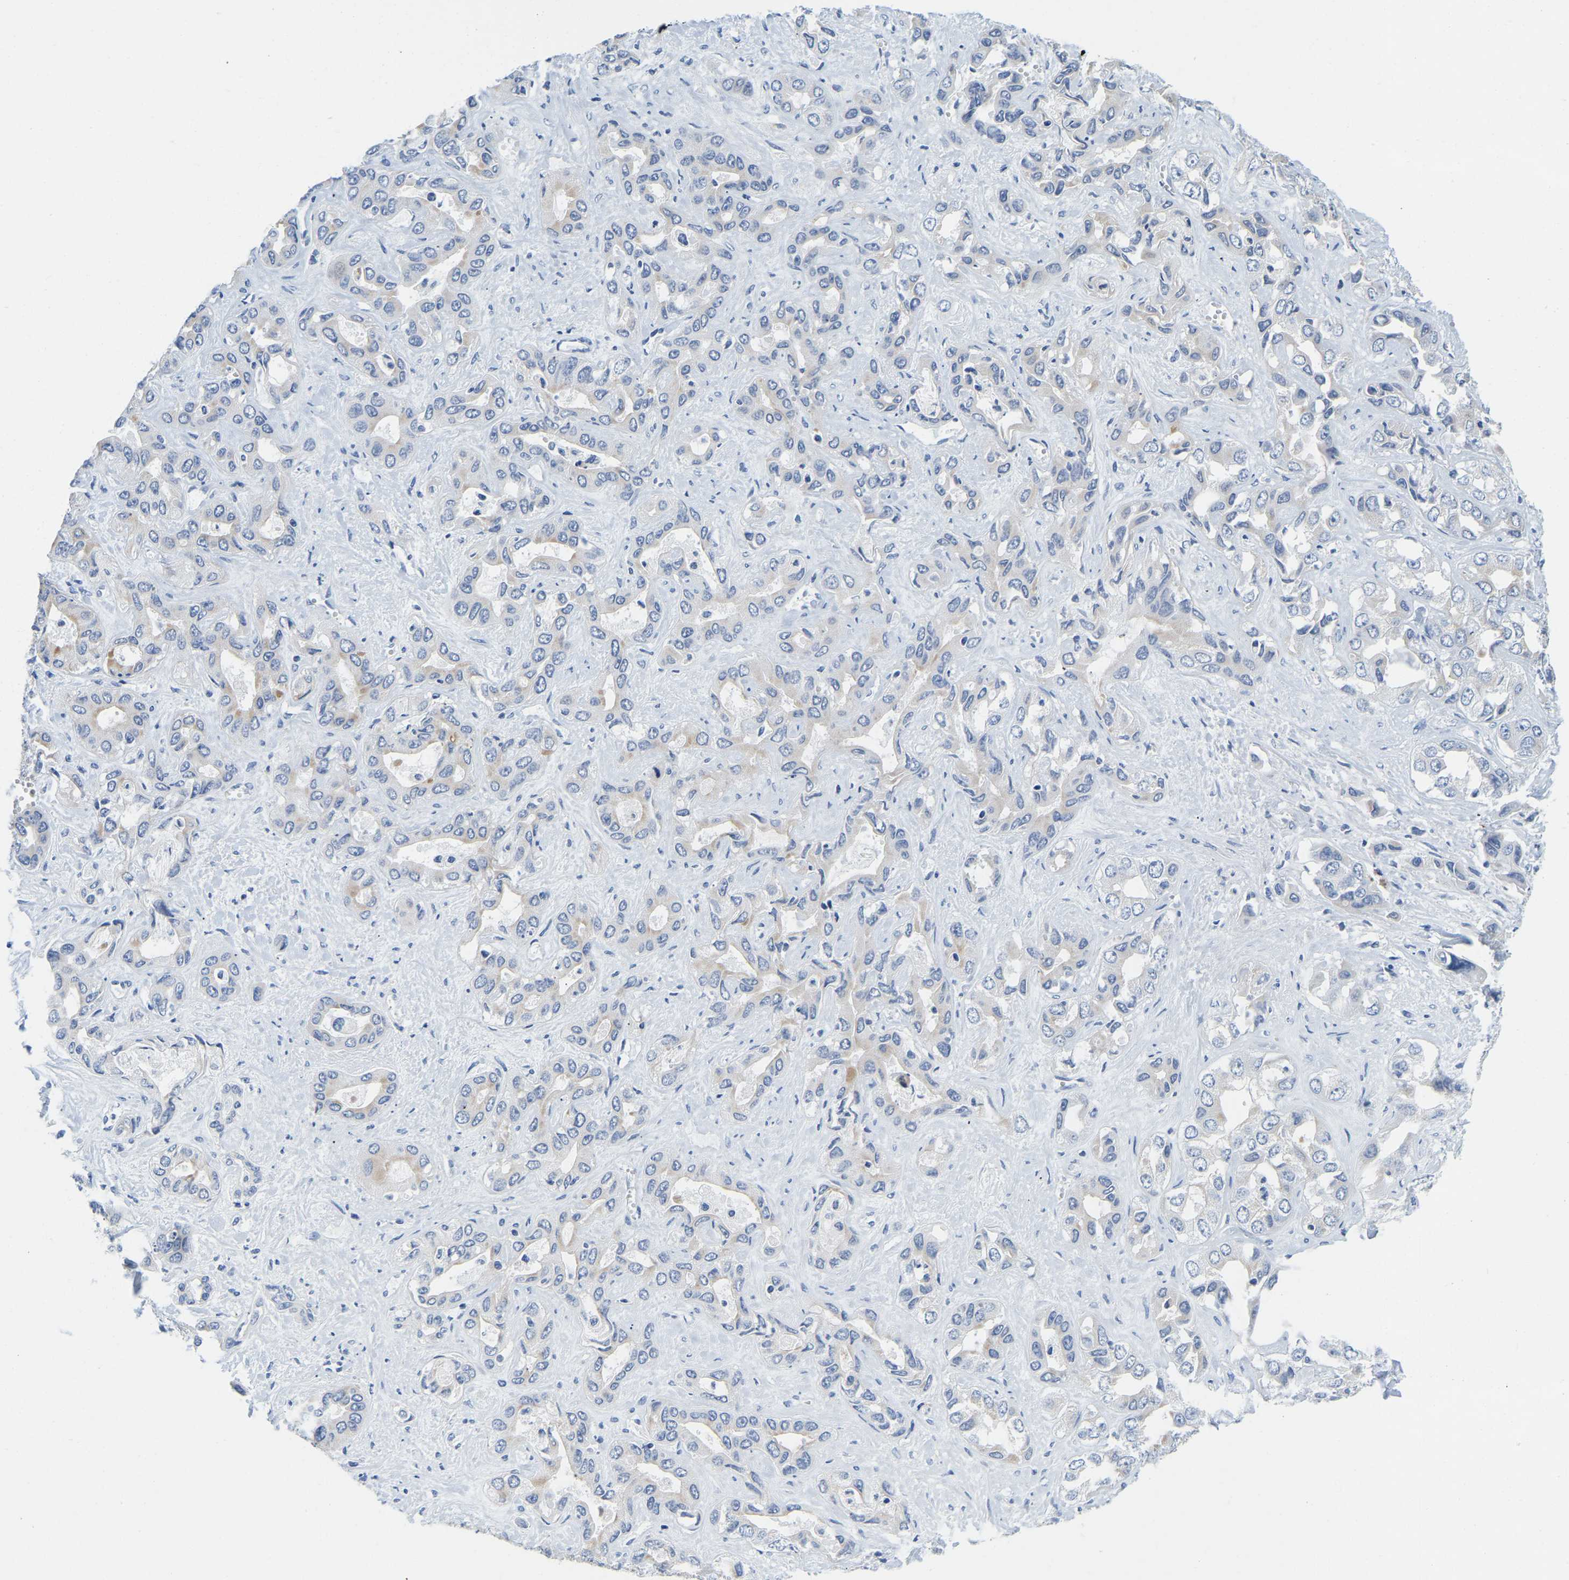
{"staining": {"intensity": "strong", "quantity": "<25%", "location": "cytoplasmic/membranous"}, "tissue": "liver cancer", "cell_type": "Tumor cells", "image_type": "cancer", "snomed": [{"axis": "morphology", "description": "Cholangiocarcinoma"}, {"axis": "topography", "description": "Liver"}], "caption": "IHC of cholangiocarcinoma (liver) shows medium levels of strong cytoplasmic/membranous staining in about <25% of tumor cells. (DAB (3,3'-diaminobenzidine) IHC, brown staining for protein, blue staining for nuclei).", "gene": "SFXN1", "patient": {"sex": "female", "age": 52}}